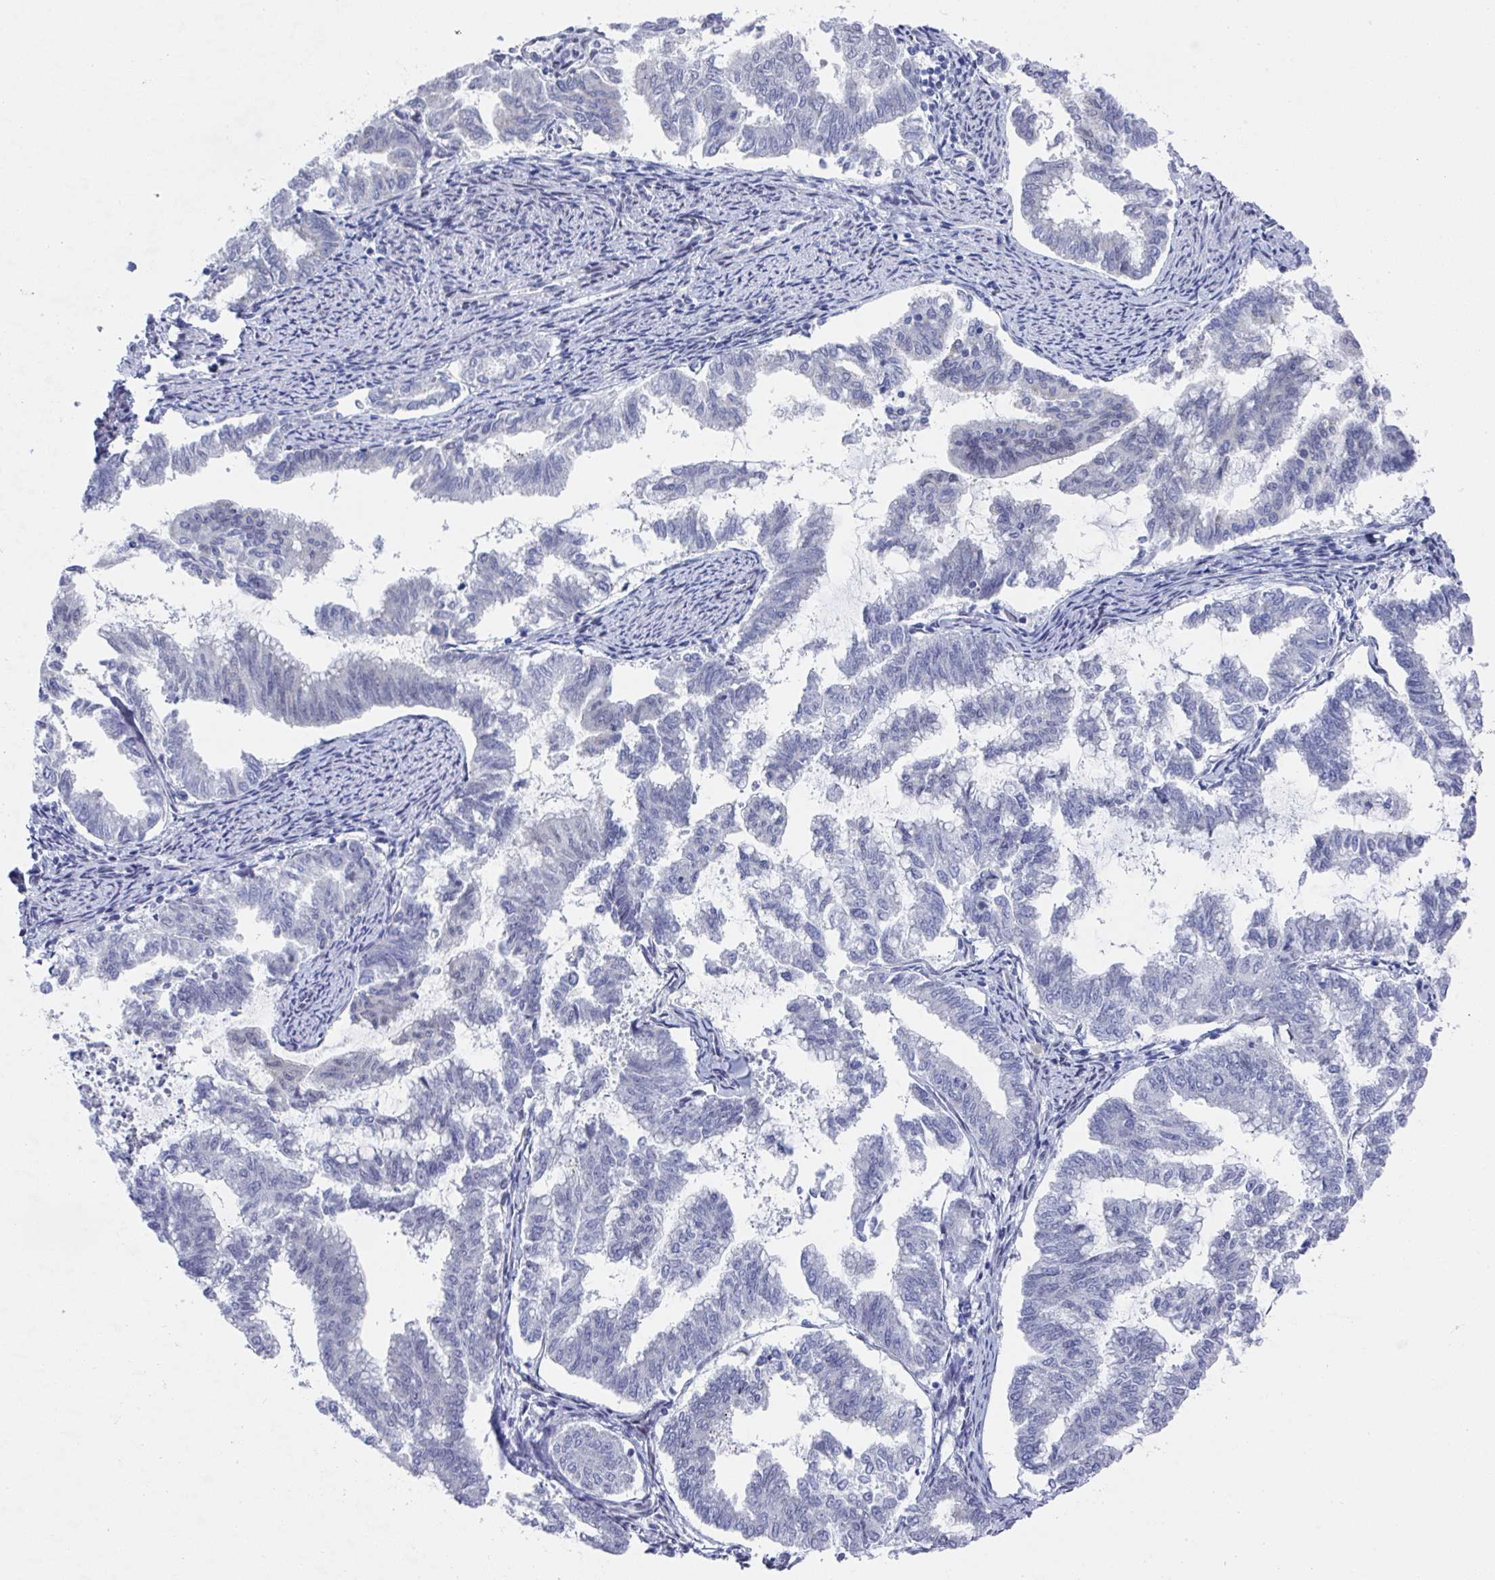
{"staining": {"intensity": "negative", "quantity": "none", "location": "none"}, "tissue": "endometrial cancer", "cell_type": "Tumor cells", "image_type": "cancer", "snomed": [{"axis": "morphology", "description": "Adenocarcinoma, NOS"}, {"axis": "topography", "description": "Endometrium"}], "caption": "Adenocarcinoma (endometrial) stained for a protein using immunohistochemistry (IHC) exhibits no expression tumor cells.", "gene": "MFSD4A", "patient": {"sex": "female", "age": 79}}